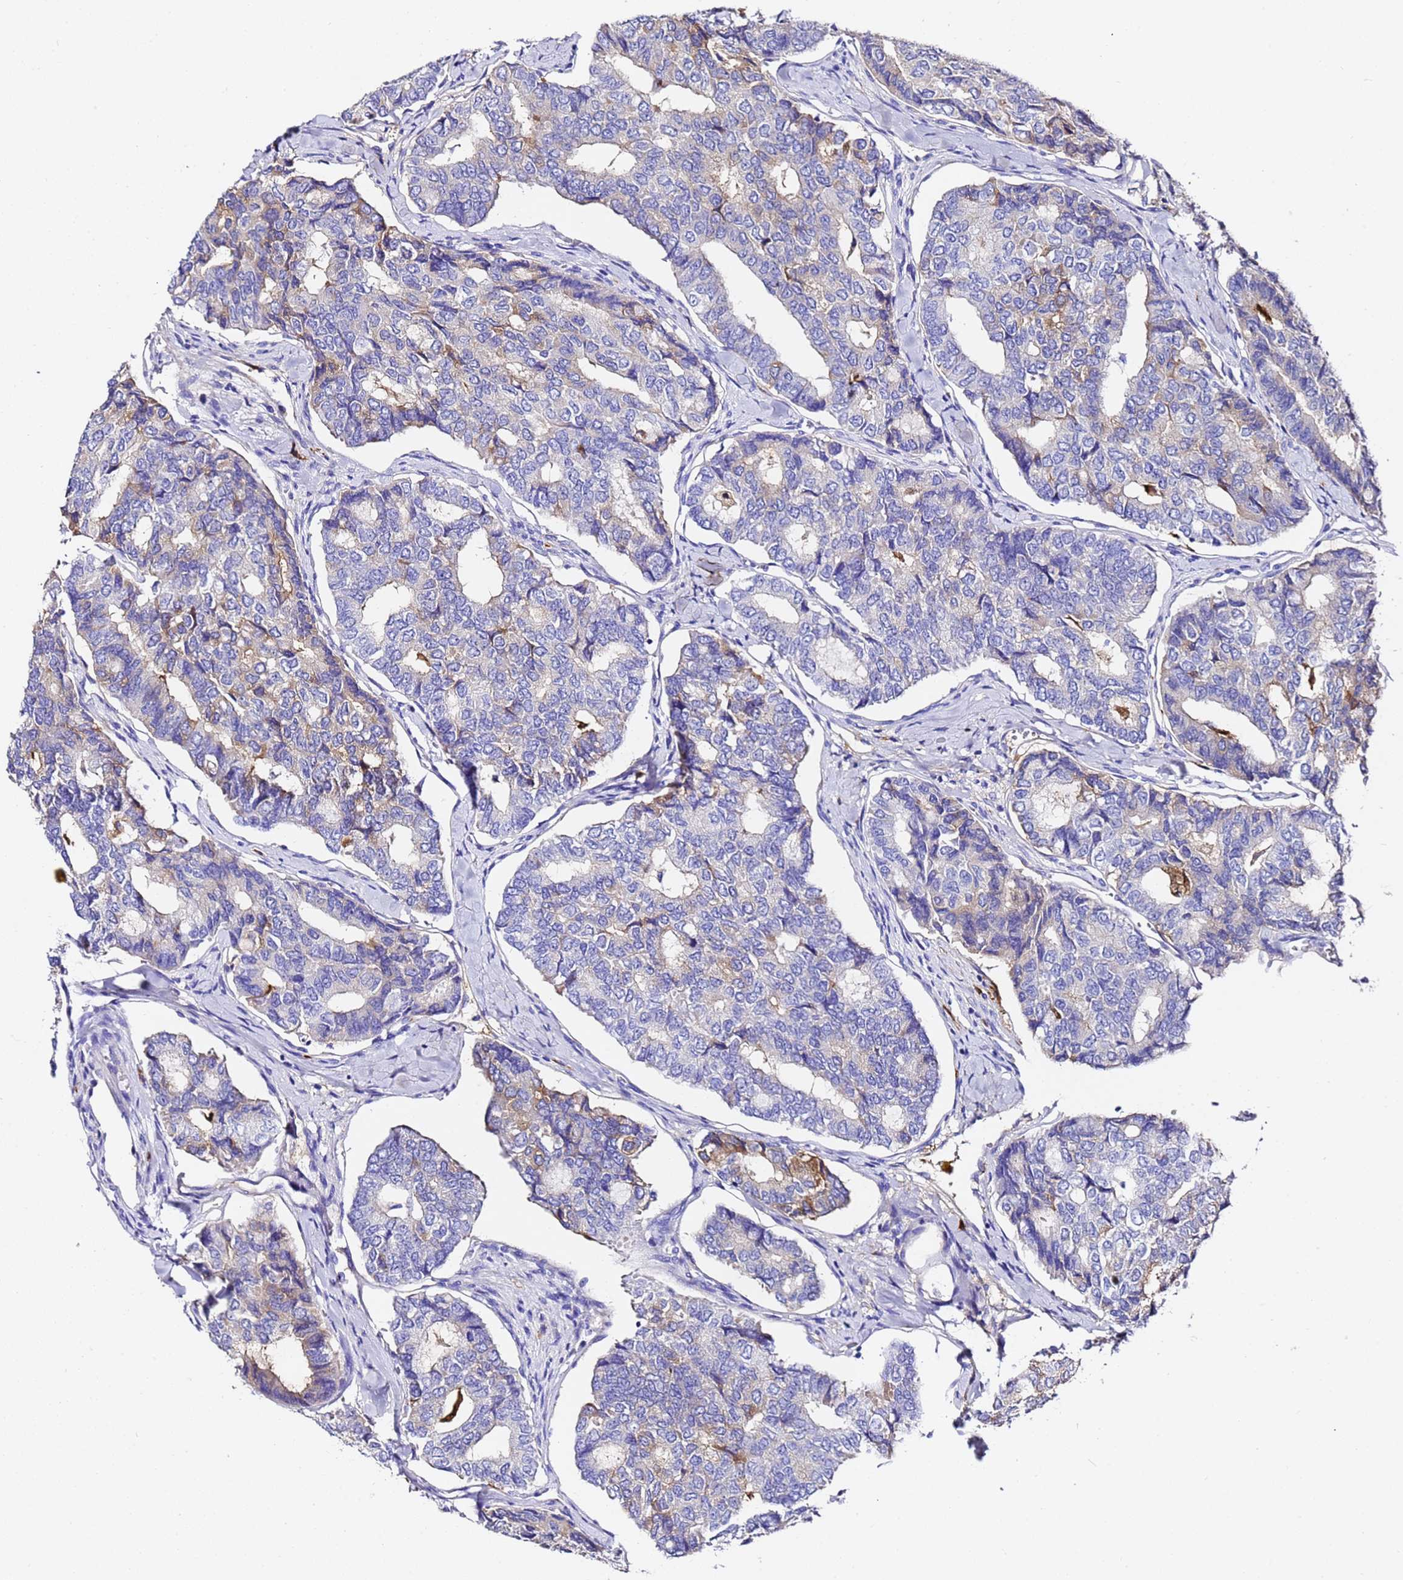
{"staining": {"intensity": "weak", "quantity": "<25%", "location": "cytoplasmic/membranous"}, "tissue": "thyroid cancer", "cell_type": "Tumor cells", "image_type": "cancer", "snomed": [{"axis": "morphology", "description": "Papillary adenocarcinoma, NOS"}, {"axis": "topography", "description": "Thyroid gland"}], "caption": "Immunohistochemical staining of human thyroid cancer (papillary adenocarcinoma) reveals no significant expression in tumor cells.", "gene": "FTL", "patient": {"sex": "female", "age": 35}}